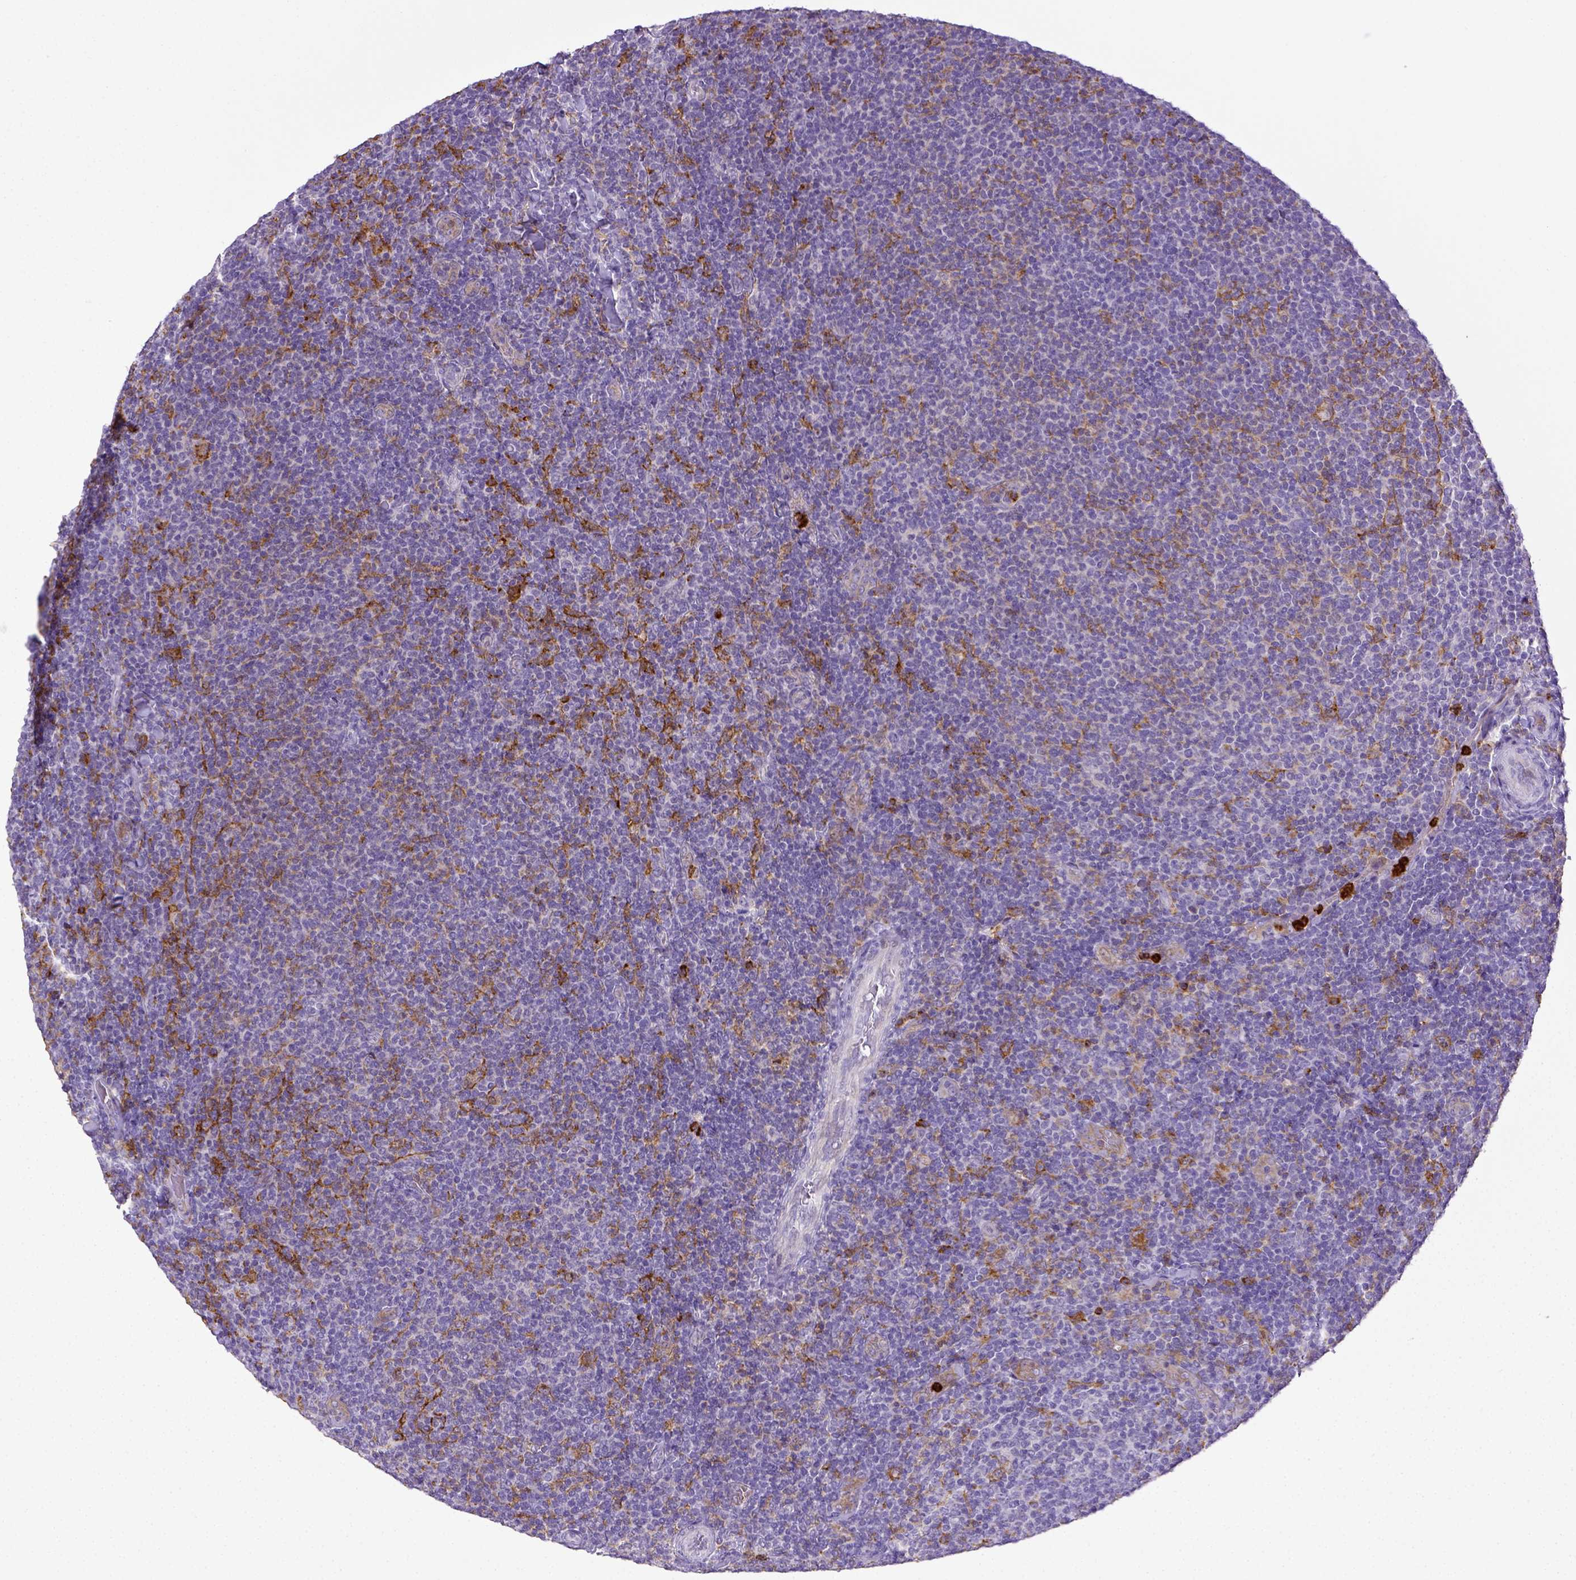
{"staining": {"intensity": "negative", "quantity": "none", "location": "none"}, "tissue": "lymphoma", "cell_type": "Tumor cells", "image_type": "cancer", "snomed": [{"axis": "morphology", "description": "Malignant lymphoma, non-Hodgkin's type, Low grade"}, {"axis": "topography", "description": "Lymph node"}], "caption": "IHC image of neoplastic tissue: low-grade malignant lymphoma, non-Hodgkin's type stained with DAB (3,3'-diaminobenzidine) shows no significant protein positivity in tumor cells. (DAB (3,3'-diaminobenzidine) immunohistochemistry visualized using brightfield microscopy, high magnification).", "gene": "ITGAM", "patient": {"sex": "male", "age": 52}}